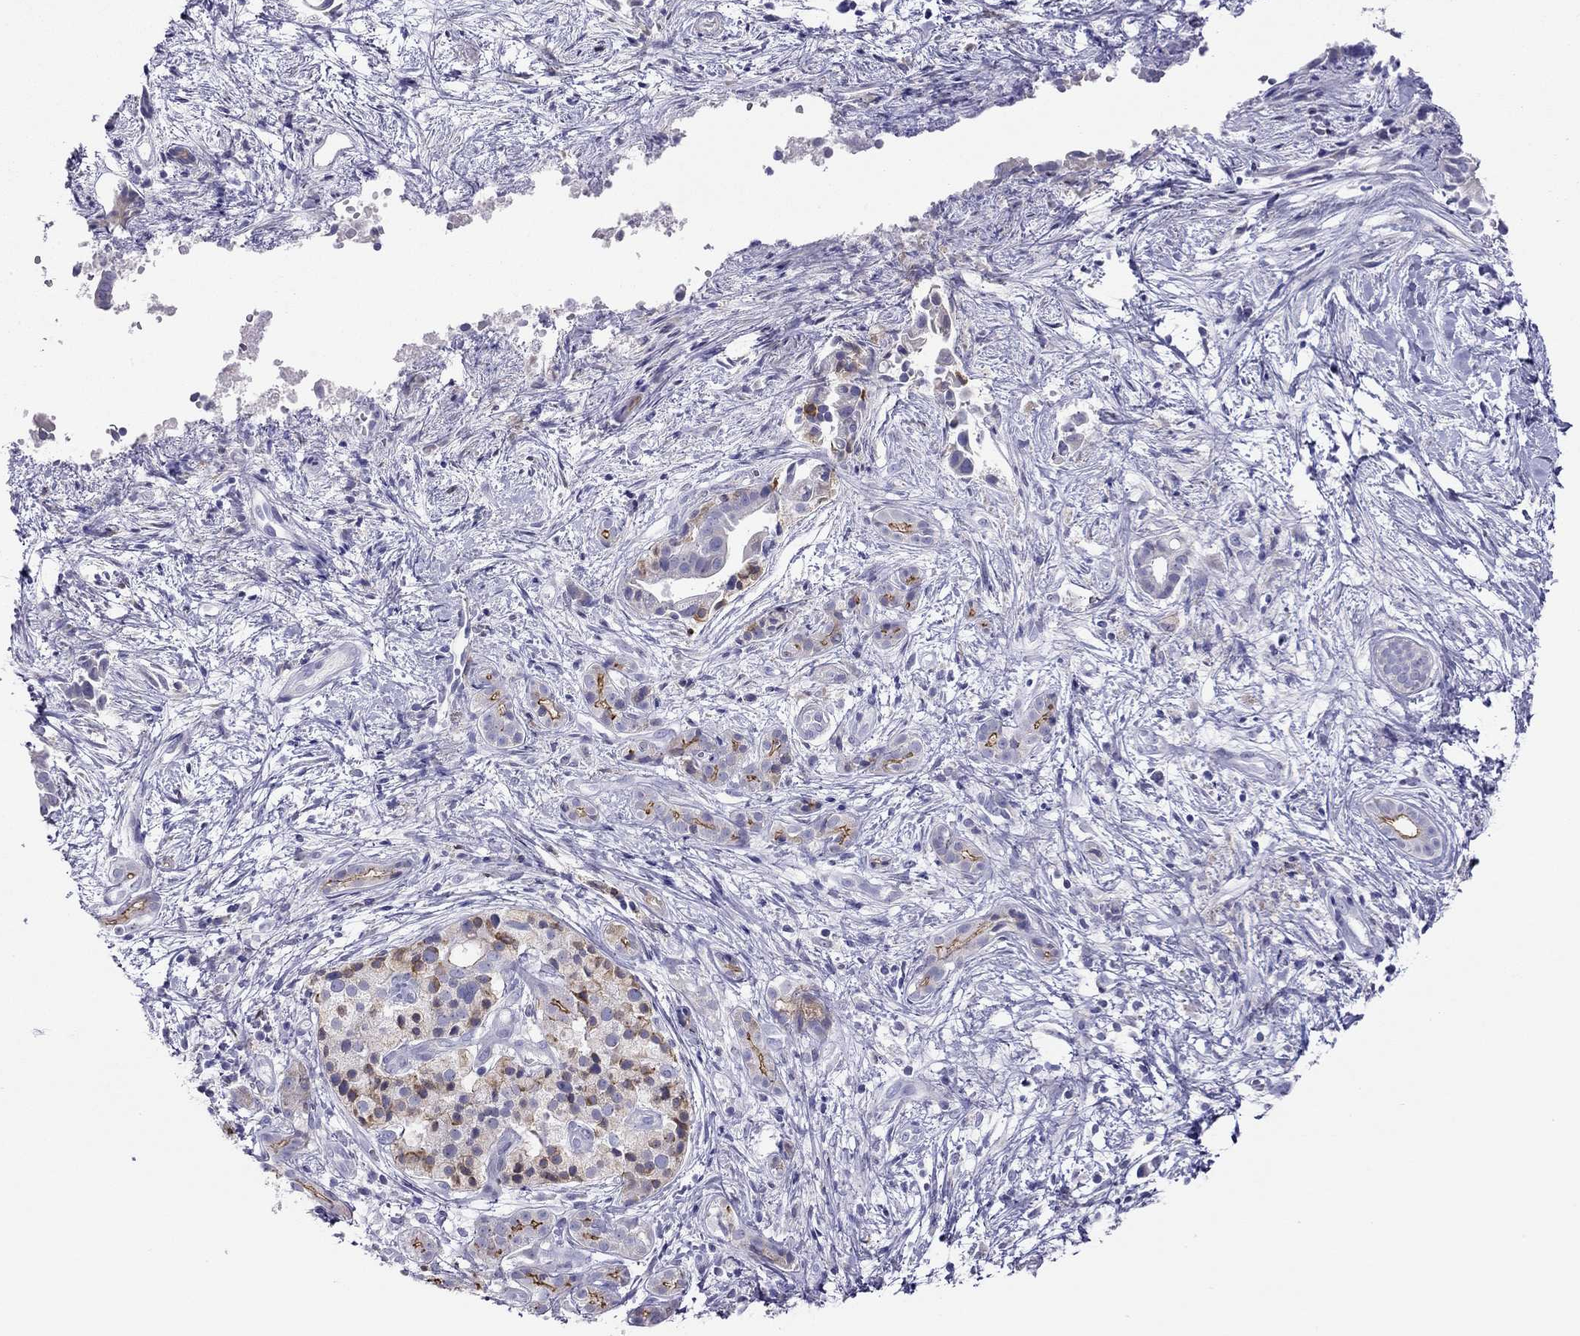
{"staining": {"intensity": "strong", "quantity": "<25%", "location": "cytoplasmic/membranous"}, "tissue": "pancreatic cancer", "cell_type": "Tumor cells", "image_type": "cancer", "snomed": [{"axis": "morphology", "description": "Adenocarcinoma, NOS"}, {"axis": "topography", "description": "Pancreas"}], "caption": "This histopathology image displays immunohistochemistry (IHC) staining of pancreatic cancer, with medium strong cytoplasmic/membranous expression in about <25% of tumor cells.", "gene": "SLC46A2", "patient": {"sex": "male", "age": 61}}